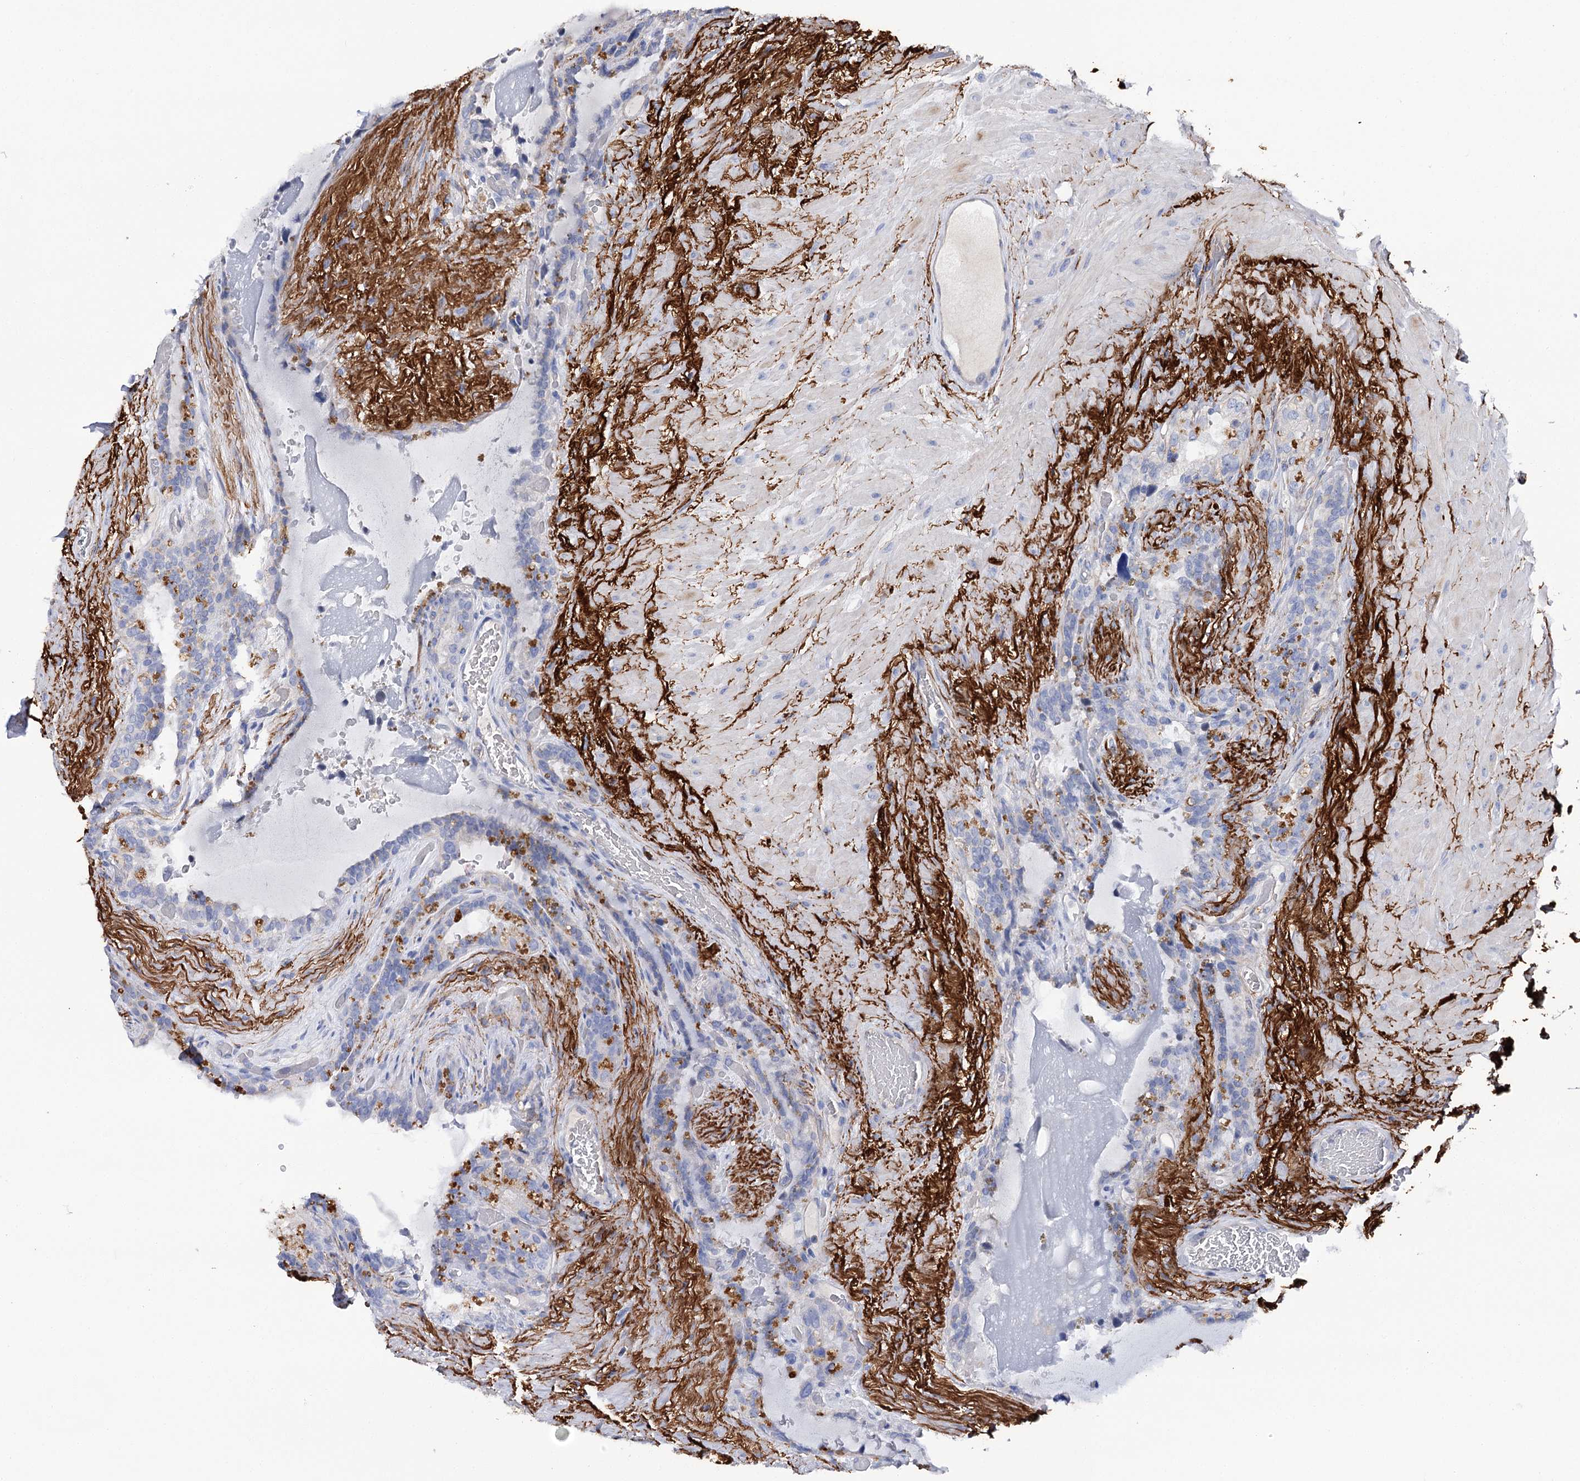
{"staining": {"intensity": "moderate", "quantity": "<25%", "location": "cytoplasmic/membranous"}, "tissue": "seminal vesicle", "cell_type": "Glandular cells", "image_type": "normal", "snomed": [{"axis": "morphology", "description": "Normal tissue, NOS"}, {"axis": "topography", "description": "Seminal veicle"}], "caption": "Immunohistochemical staining of unremarkable human seminal vesicle displays <25% levels of moderate cytoplasmic/membranous protein staining in approximately <25% of glandular cells. (DAB = brown stain, brightfield microscopy at high magnification).", "gene": "EPYC", "patient": {"sex": "male", "age": 80}}